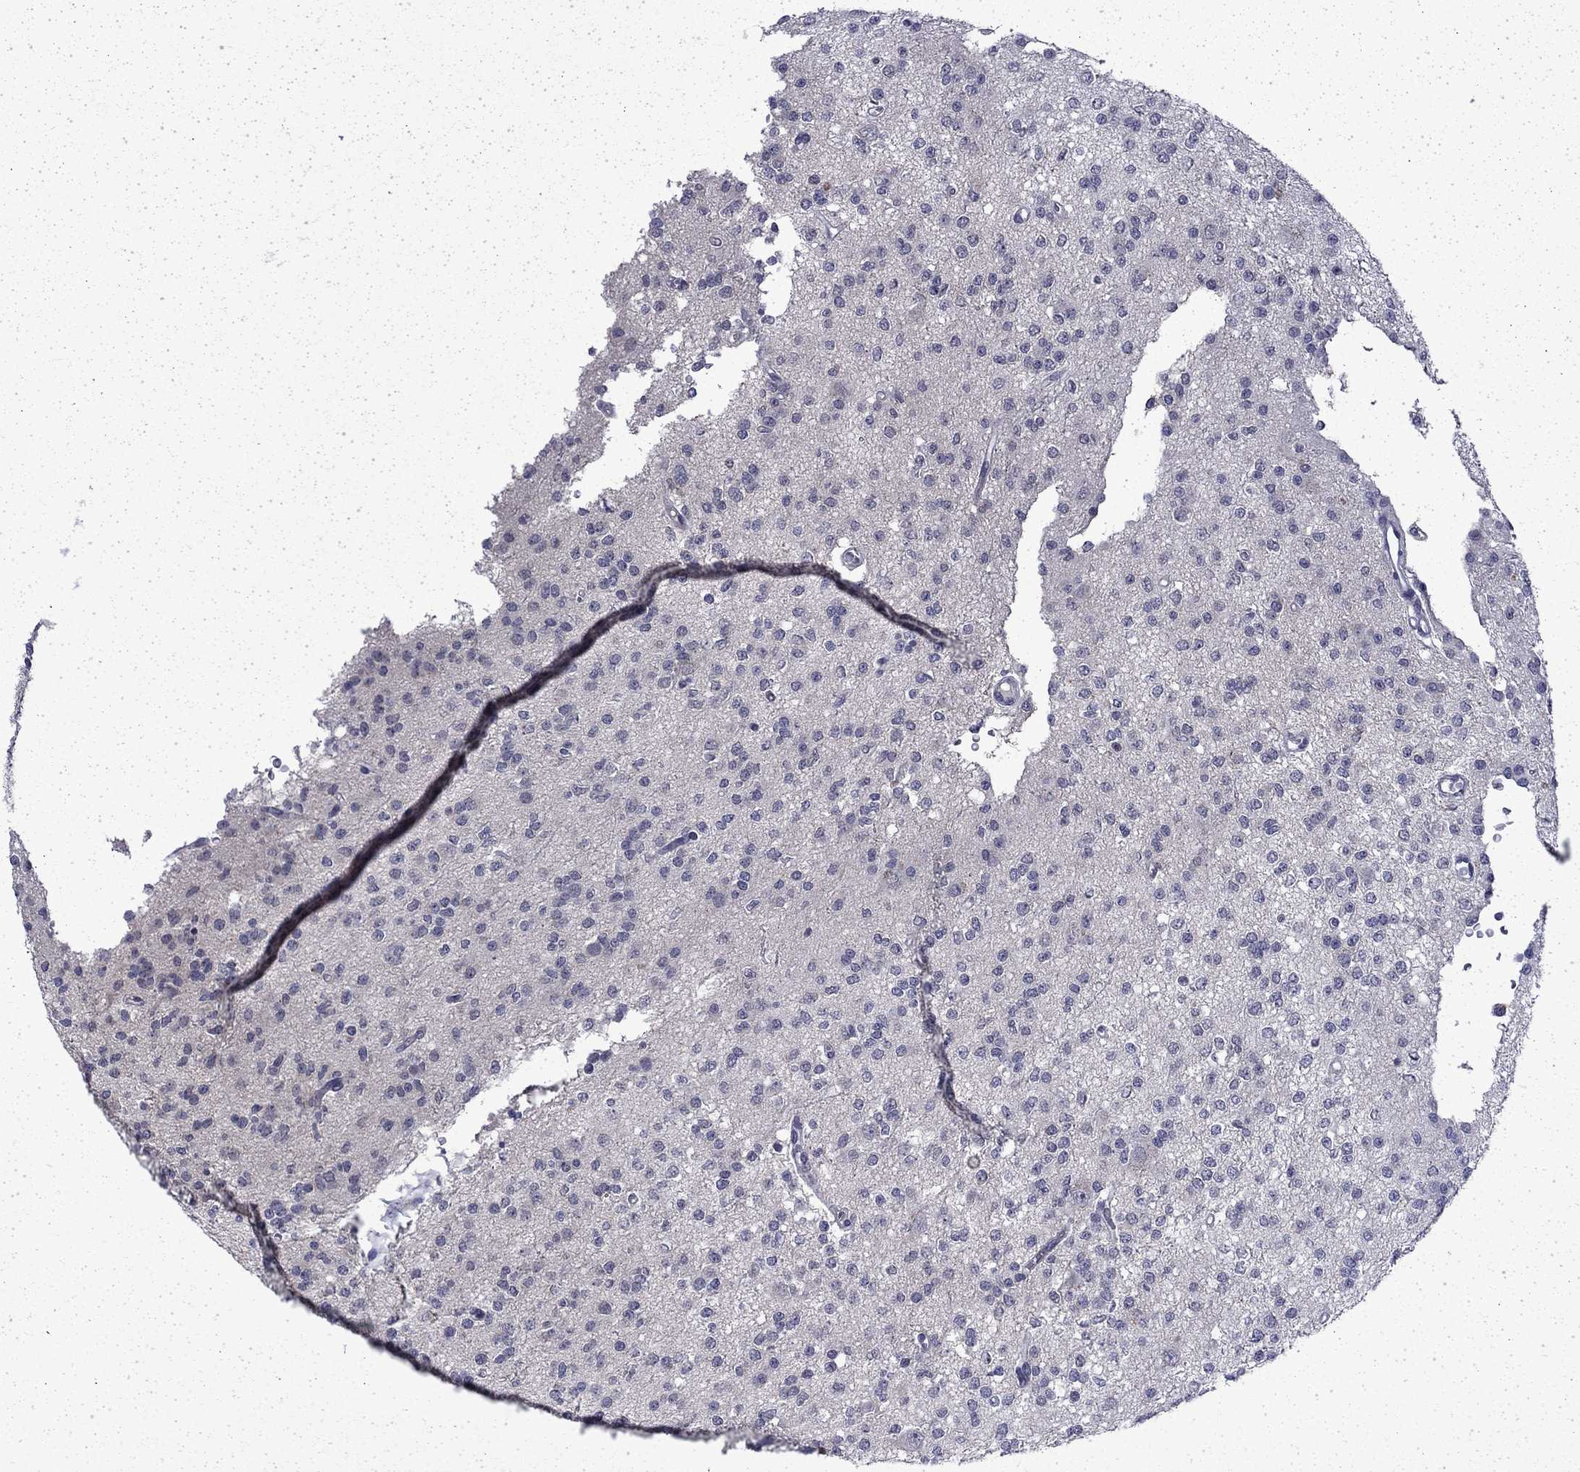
{"staining": {"intensity": "negative", "quantity": "none", "location": "none"}, "tissue": "glioma", "cell_type": "Tumor cells", "image_type": "cancer", "snomed": [{"axis": "morphology", "description": "Glioma, malignant, Low grade"}, {"axis": "topography", "description": "Brain"}], "caption": "DAB (3,3'-diaminobenzidine) immunohistochemical staining of human malignant low-grade glioma shows no significant positivity in tumor cells.", "gene": "CHAT", "patient": {"sex": "male", "age": 27}}